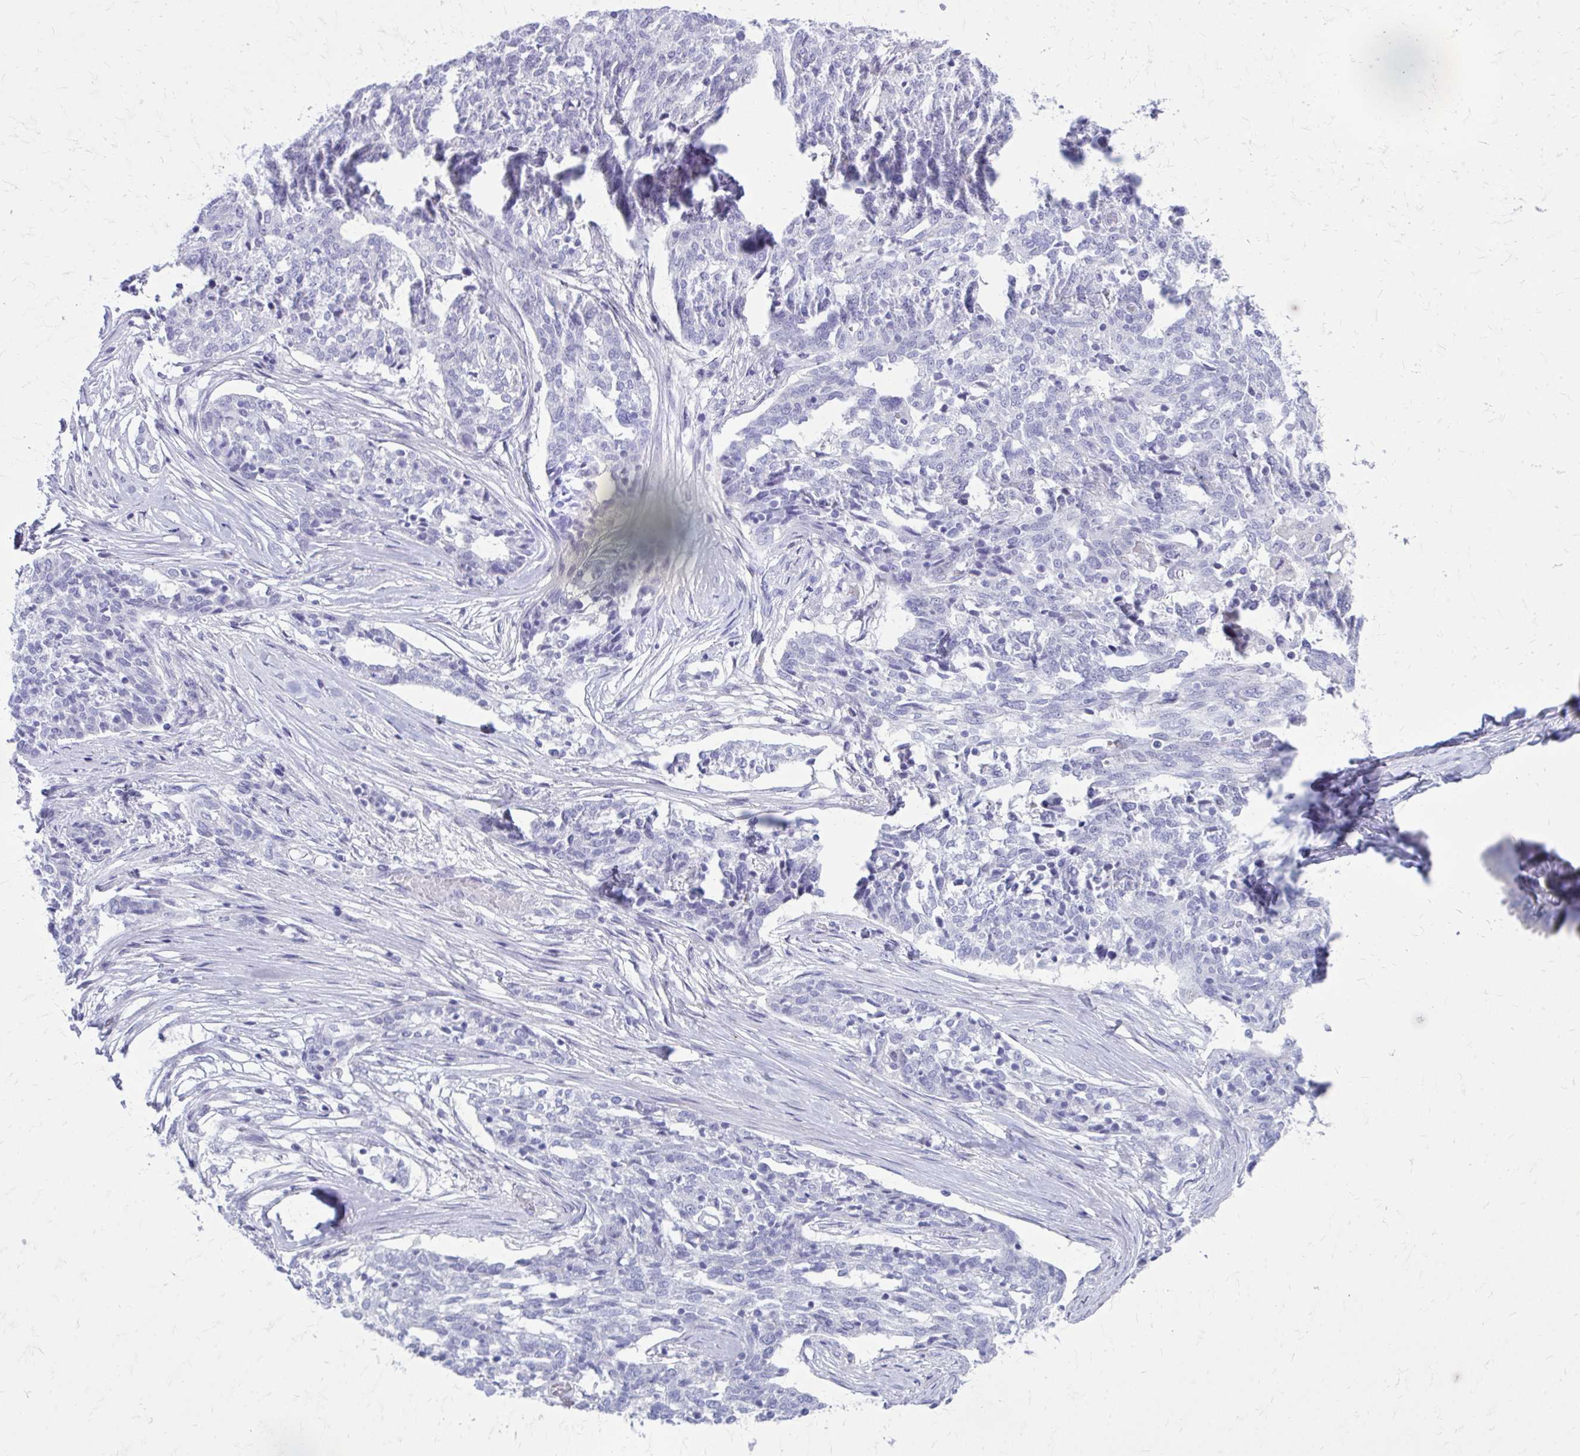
{"staining": {"intensity": "negative", "quantity": "none", "location": "none"}, "tissue": "ovarian cancer", "cell_type": "Tumor cells", "image_type": "cancer", "snomed": [{"axis": "morphology", "description": "Cystadenocarcinoma, serous, NOS"}, {"axis": "topography", "description": "Ovary"}], "caption": "An immunohistochemistry photomicrograph of ovarian cancer is shown. There is no staining in tumor cells of ovarian cancer. Brightfield microscopy of immunohistochemistry (IHC) stained with DAB (brown) and hematoxylin (blue), captured at high magnification.", "gene": "LCN15", "patient": {"sex": "female", "age": 67}}